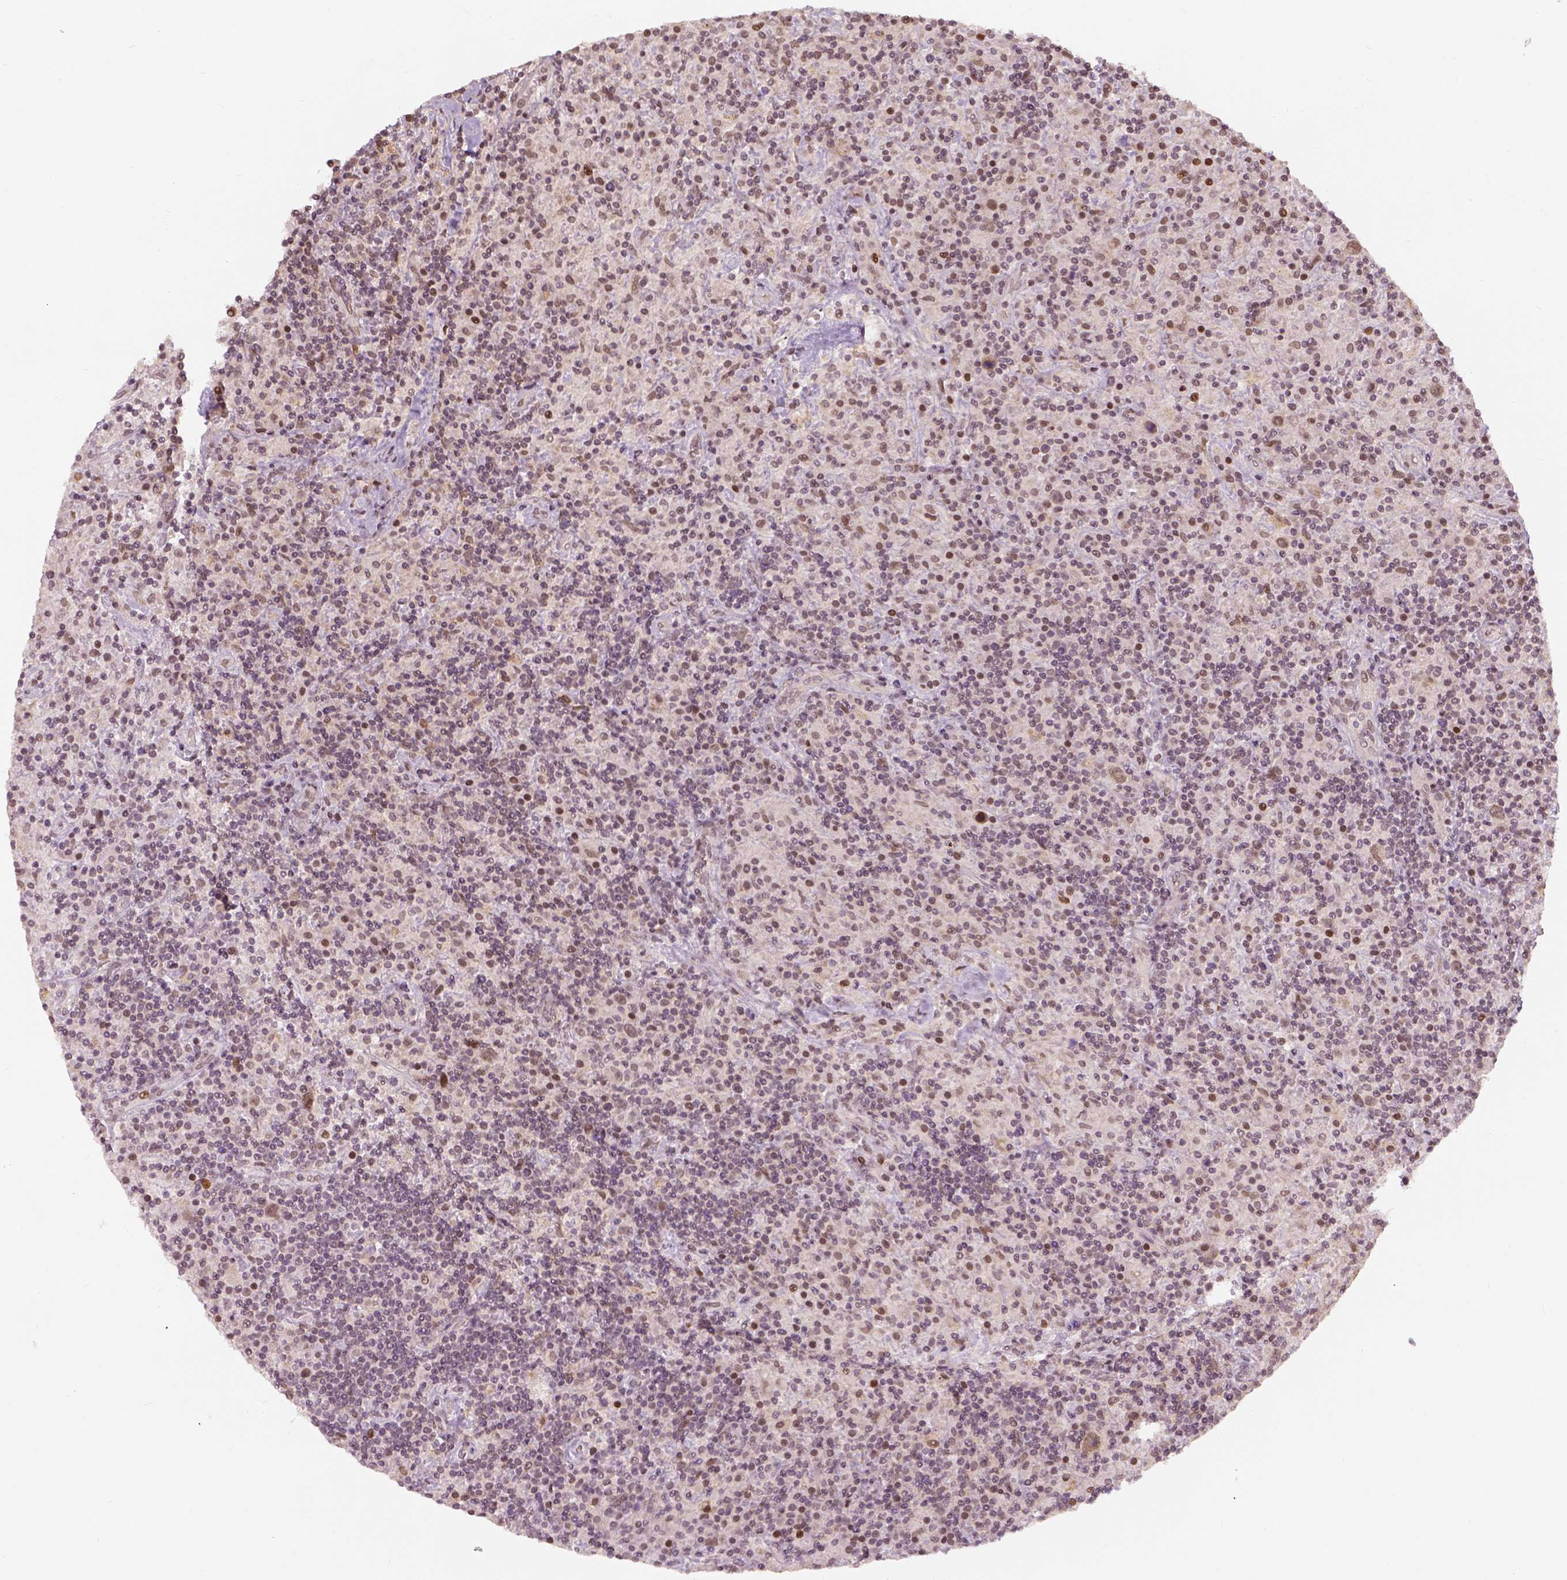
{"staining": {"intensity": "negative", "quantity": "none", "location": "none"}, "tissue": "lymphoma", "cell_type": "Tumor cells", "image_type": "cancer", "snomed": [{"axis": "morphology", "description": "Hodgkin's disease, NOS"}, {"axis": "topography", "description": "Lymph node"}], "caption": "IHC of human Hodgkin's disease demonstrates no positivity in tumor cells.", "gene": "ZMAT3", "patient": {"sex": "male", "age": 70}}